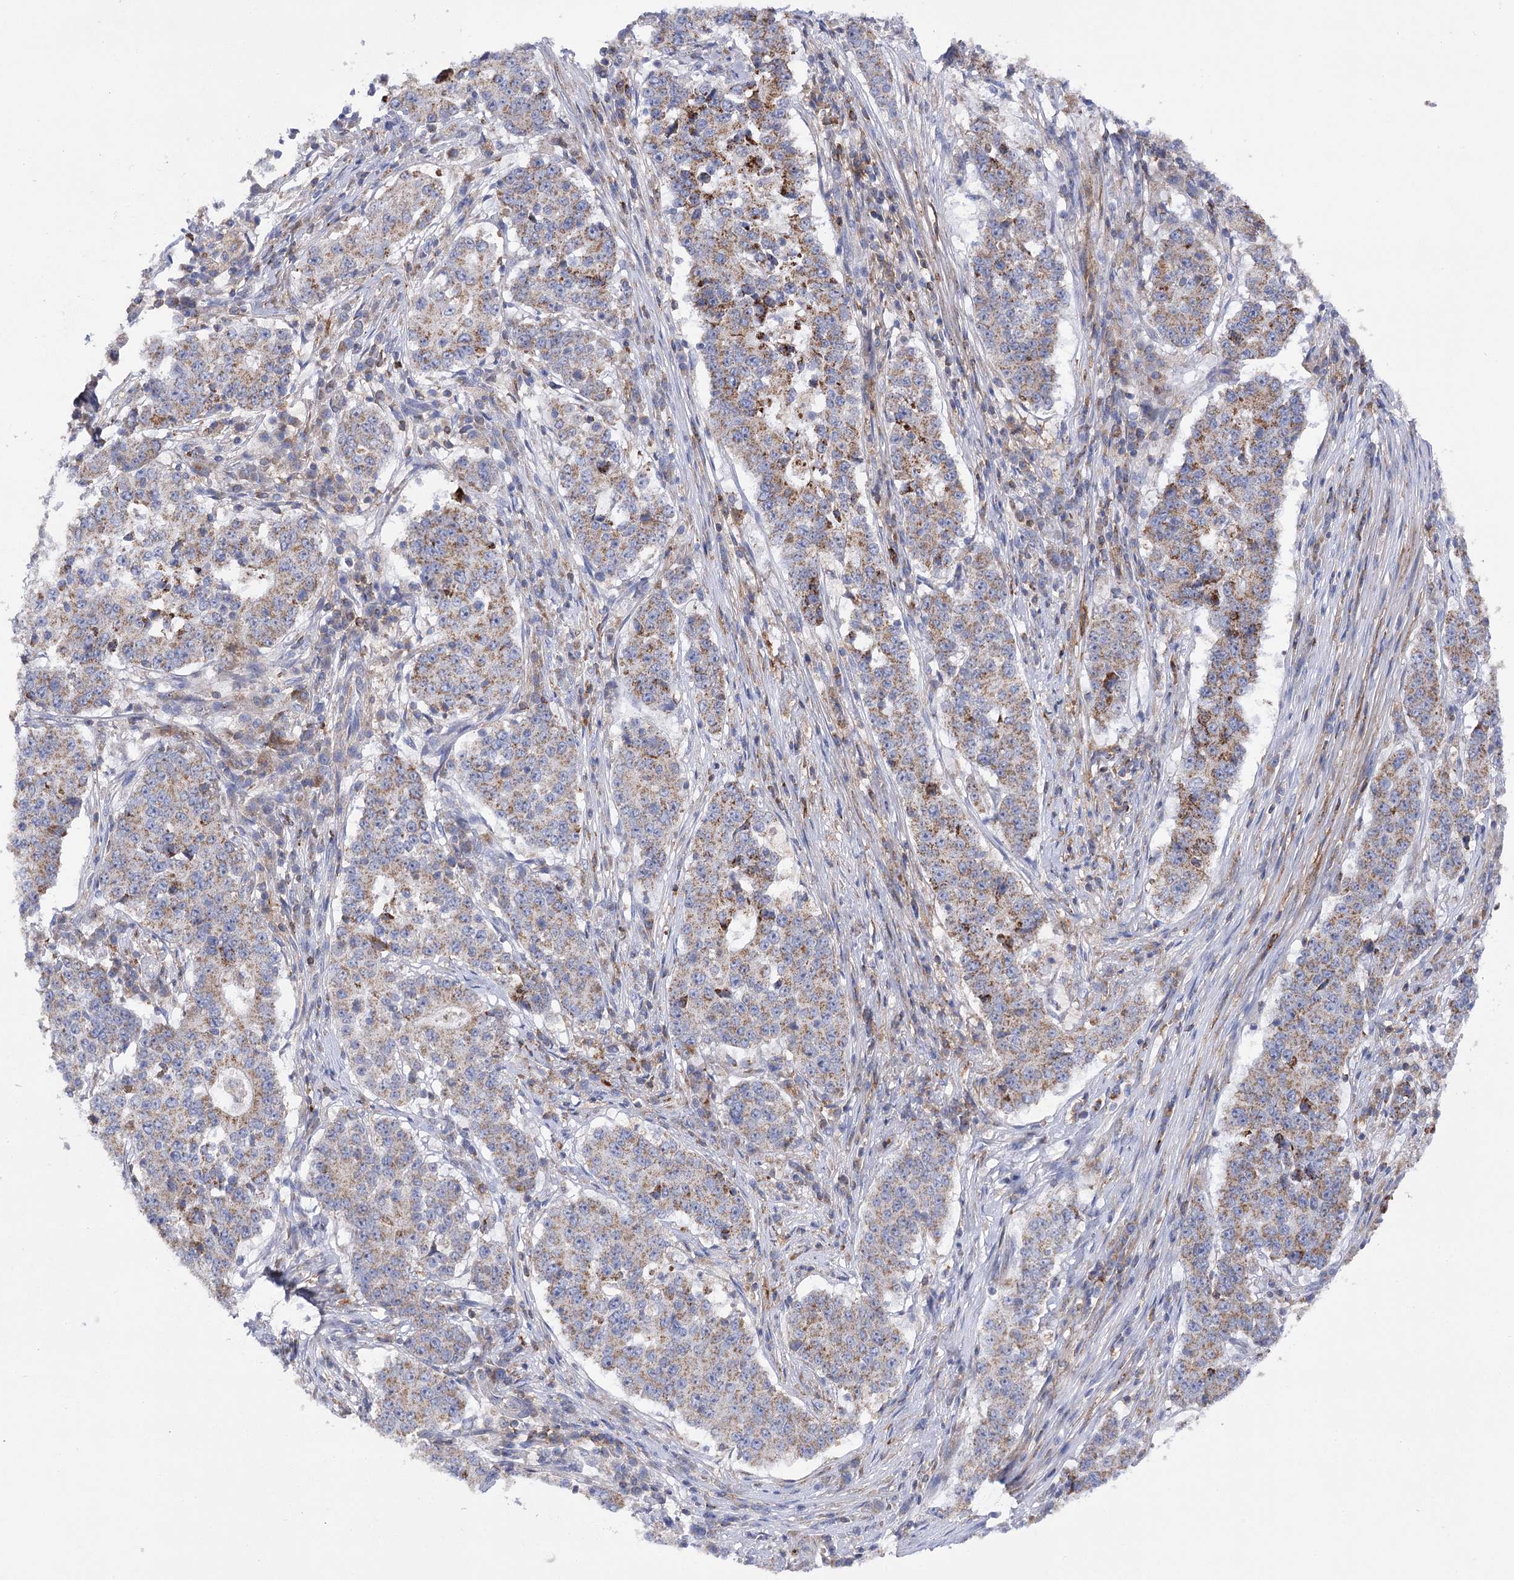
{"staining": {"intensity": "moderate", "quantity": ">75%", "location": "cytoplasmic/membranous"}, "tissue": "stomach cancer", "cell_type": "Tumor cells", "image_type": "cancer", "snomed": [{"axis": "morphology", "description": "Adenocarcinoma, NOS"}, {"axis": "topography", "description": "Stomach"}], "caption": "Adenocarcinoma (stomach) tissue reveals moderate cytoplasmic/membranous positivity in approximately >75% of tumor cells, visualized by immunohistochemistry. The staining is performed using DAB brown chromogen to label protein expression. The nuclei are counter-stained blue using hematoxylin.", "gene": "COX15", "patient": {"sex": "male", "age": 59}}